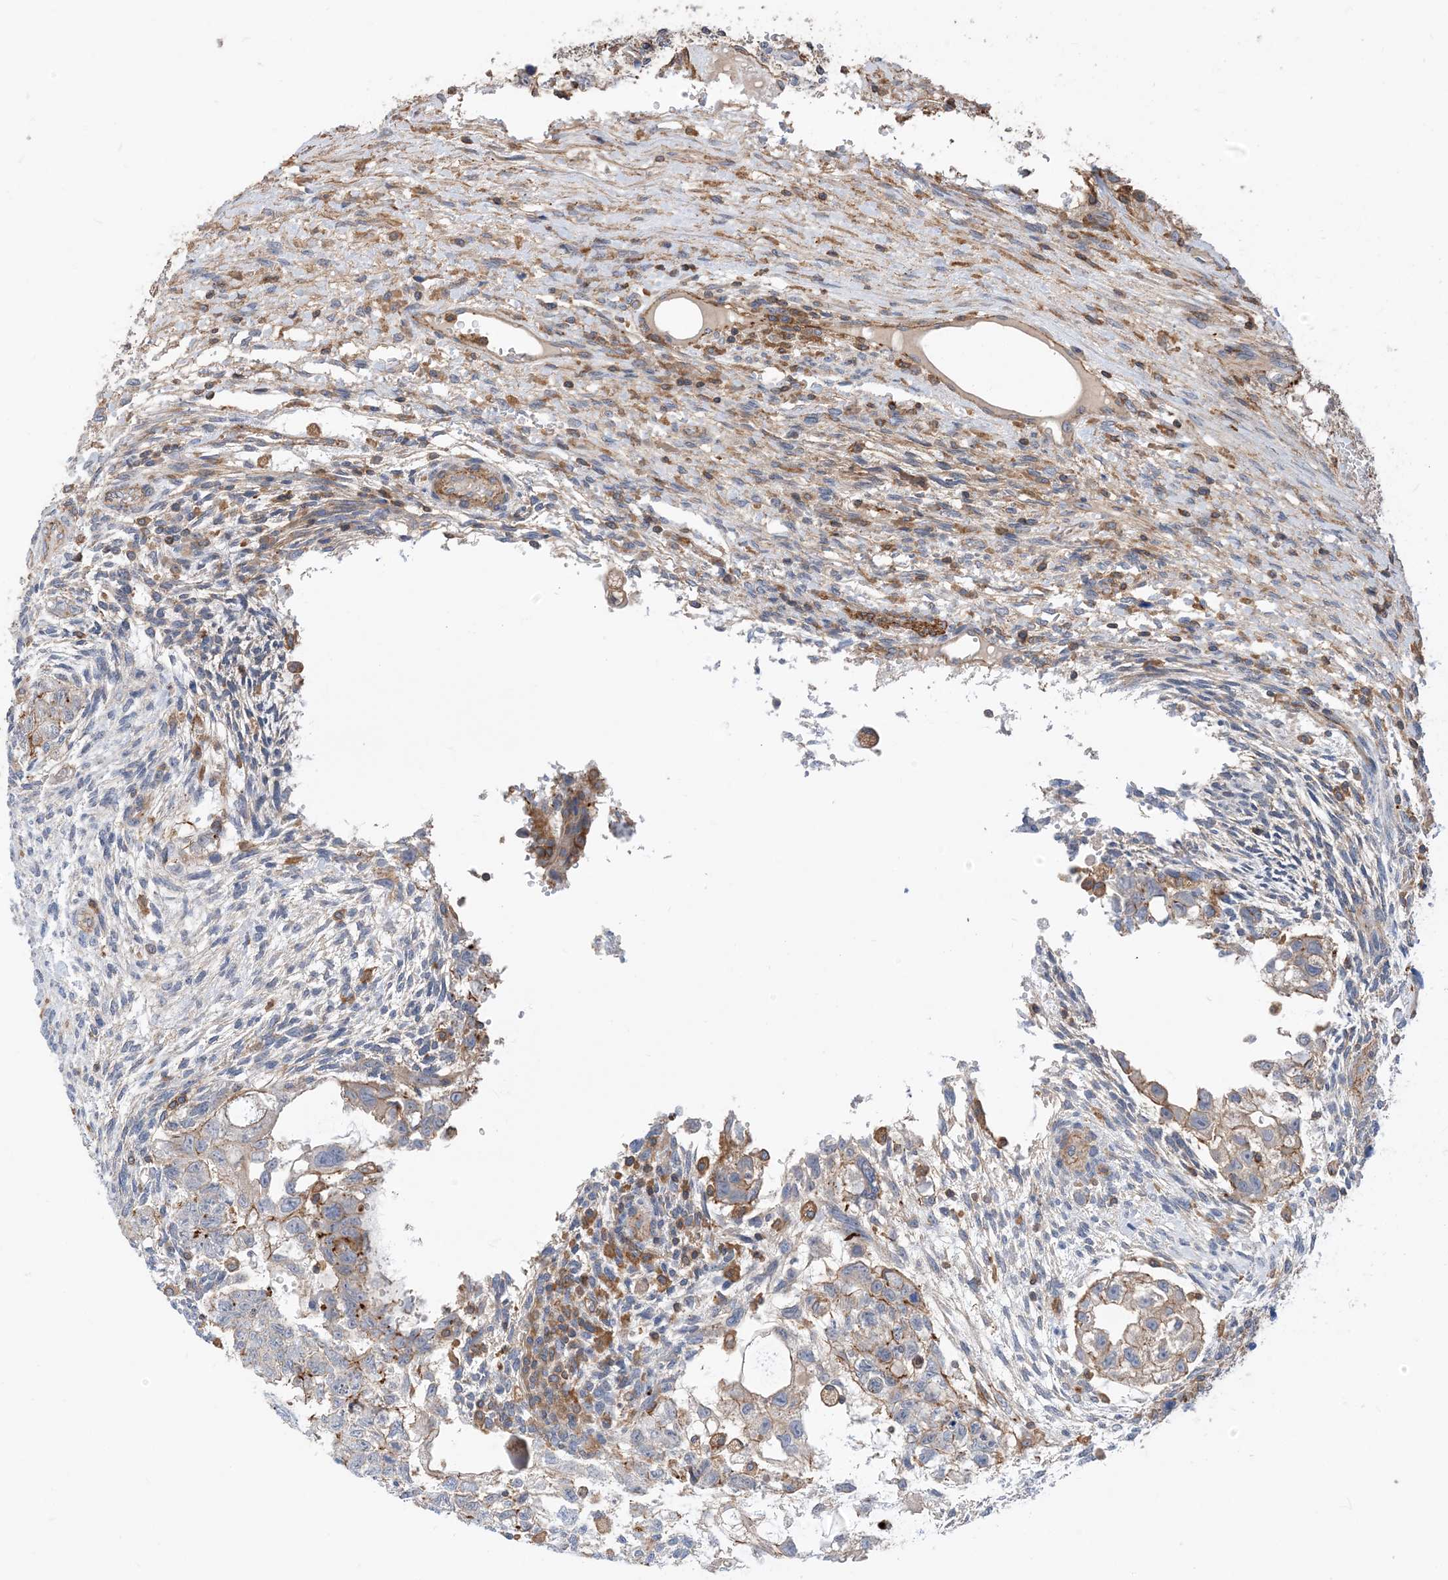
{"staining": {"intensity": "moderate", "quantity": "<25%", "location": "cytoplasmic/membranous"}, "tissue": "testis cancer", "cell_type": "Tumor cells", "image_type": "cancer", "snomed": [{"axis": "morphology", "description": "Carcinoma, Embryonal, NOS"}, {"axis": "topography", "description": "Testis"}], "caption": "IHC (DAB) staining of testis embryonal carcinoma exhibits moderate cytoplasmic/membranous protein expression in approximately <25% of tumor cells. The protein is shown in brown color, while the nuclei are stained blue.", "gene": "PARVG", "patient": {"sex": "male", "age": 37}}